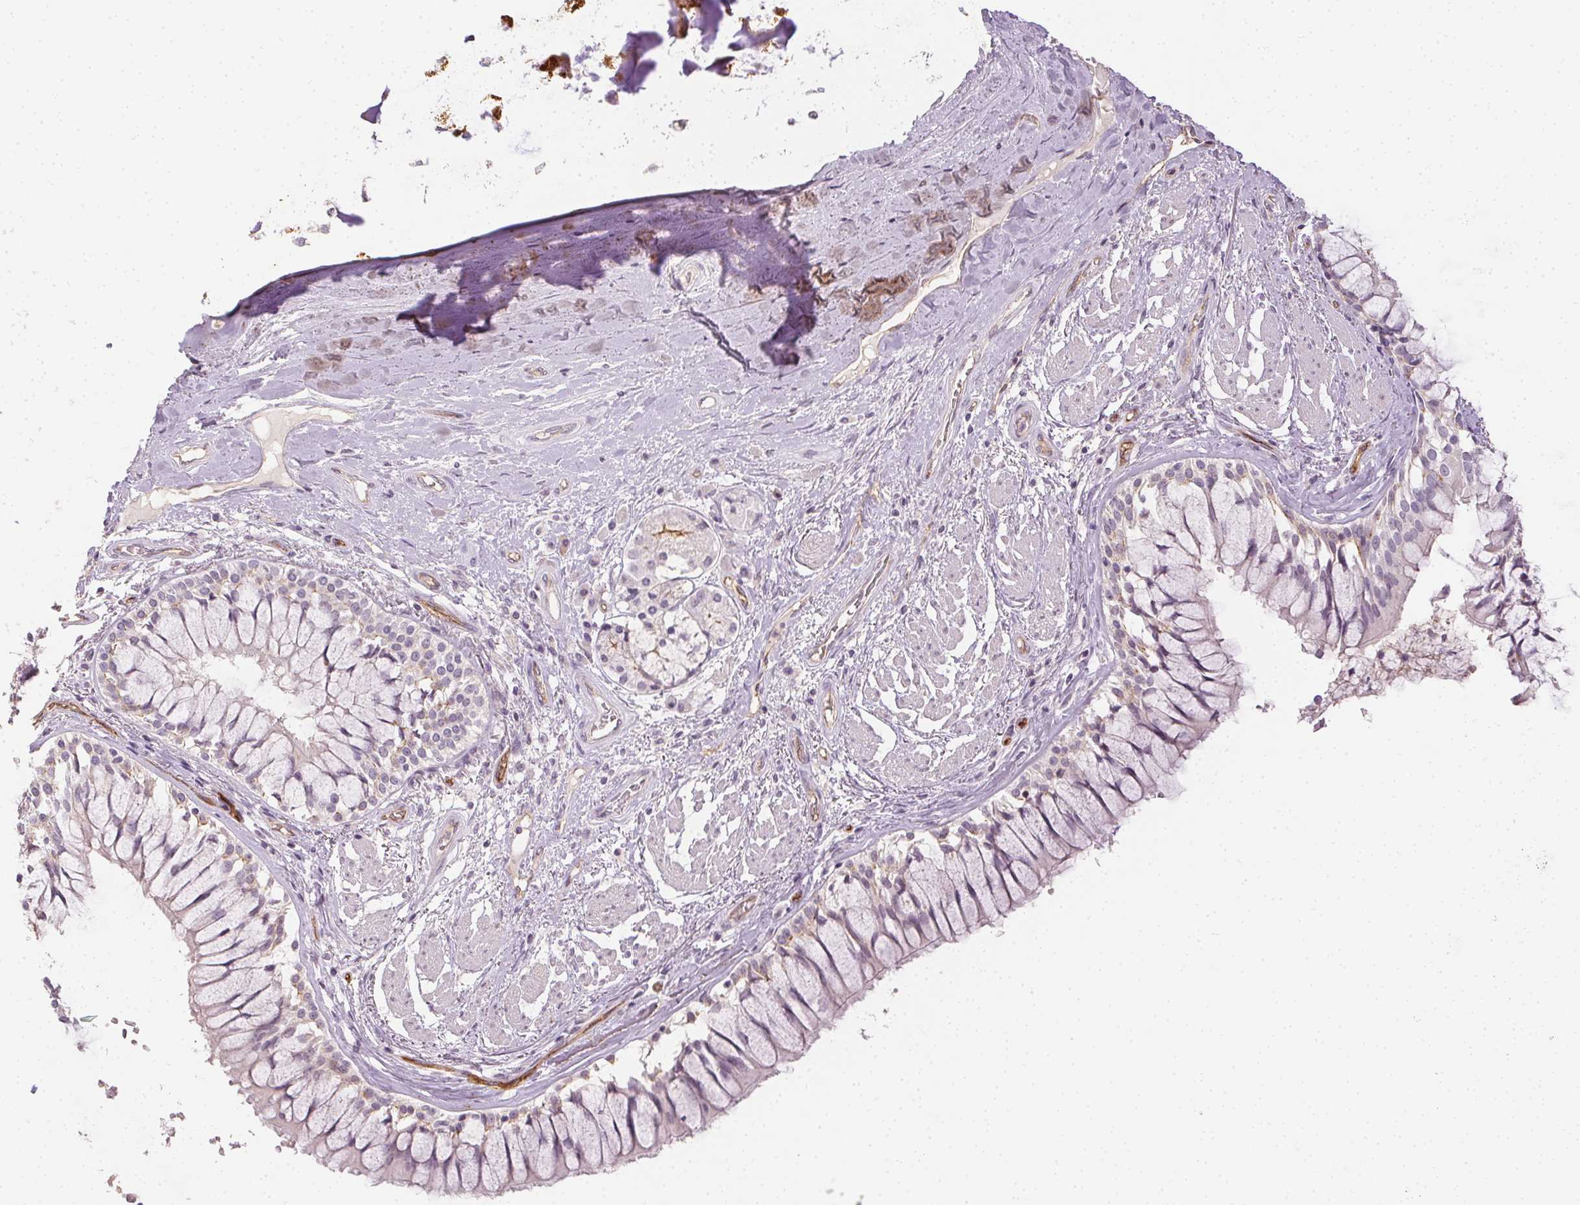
{"staining": {"intensity": "weak", "quantity": "<25%", "location": "cytoplasmic/membranous"}, "tissue": "adipose tissue", "cell_type": "Adipocytes", "image_type": "normal", "snomed": [{"axis": "morphology", "description": "Normal tissue, NOS"}, {"axis": "topography", "description": "Cartilage tissue"}, {"axis": "topography", "description": "Bronchus"}], "caption": "Immunohistochemistry (IHC) of benign human adipose tissue displays no staining in adipocytes. (IHC, brightfield microscopy, high magnification).", "gene": "PODXL", "patient": {"sex": "male", "age": 64}}